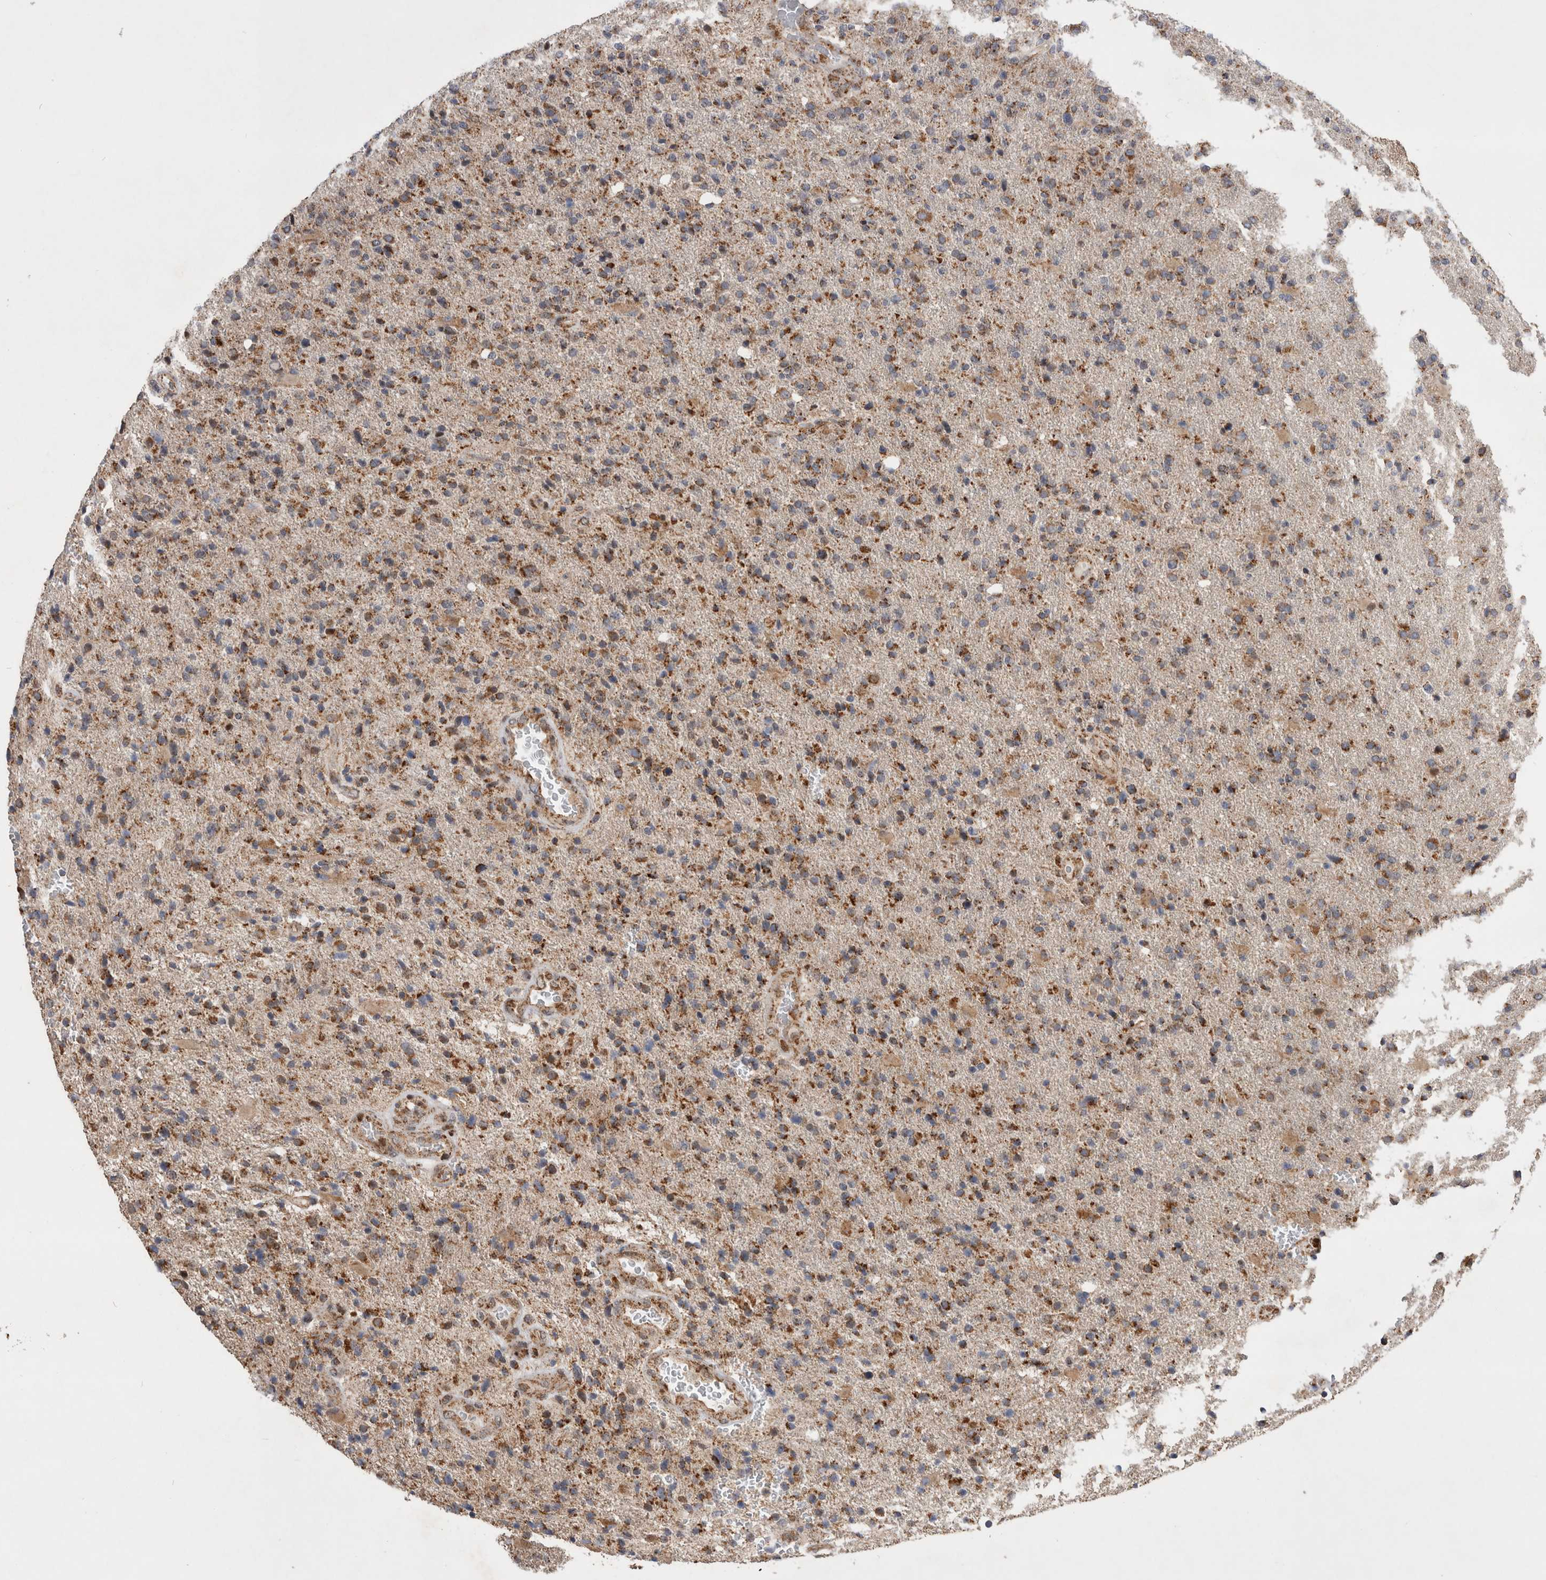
{"staining": {"intensity": "moderate", "quantity": ">75%", "location": "cytoplasmic/membranous"}, "tissue": "glioma", "cell_type": "Tumor cells", "image_type": "cancer", "snomed": [{"axis": "morphology", "description": "Glioma, malignant, High grade"}, {"axis": "topography", "description": "Brain"}], "caption": "Glioma stained with a protein marker reveals moderate staining in tumor cells.", "gene": "MRPL37", "patient": {"sex": "male", "age": 72}}